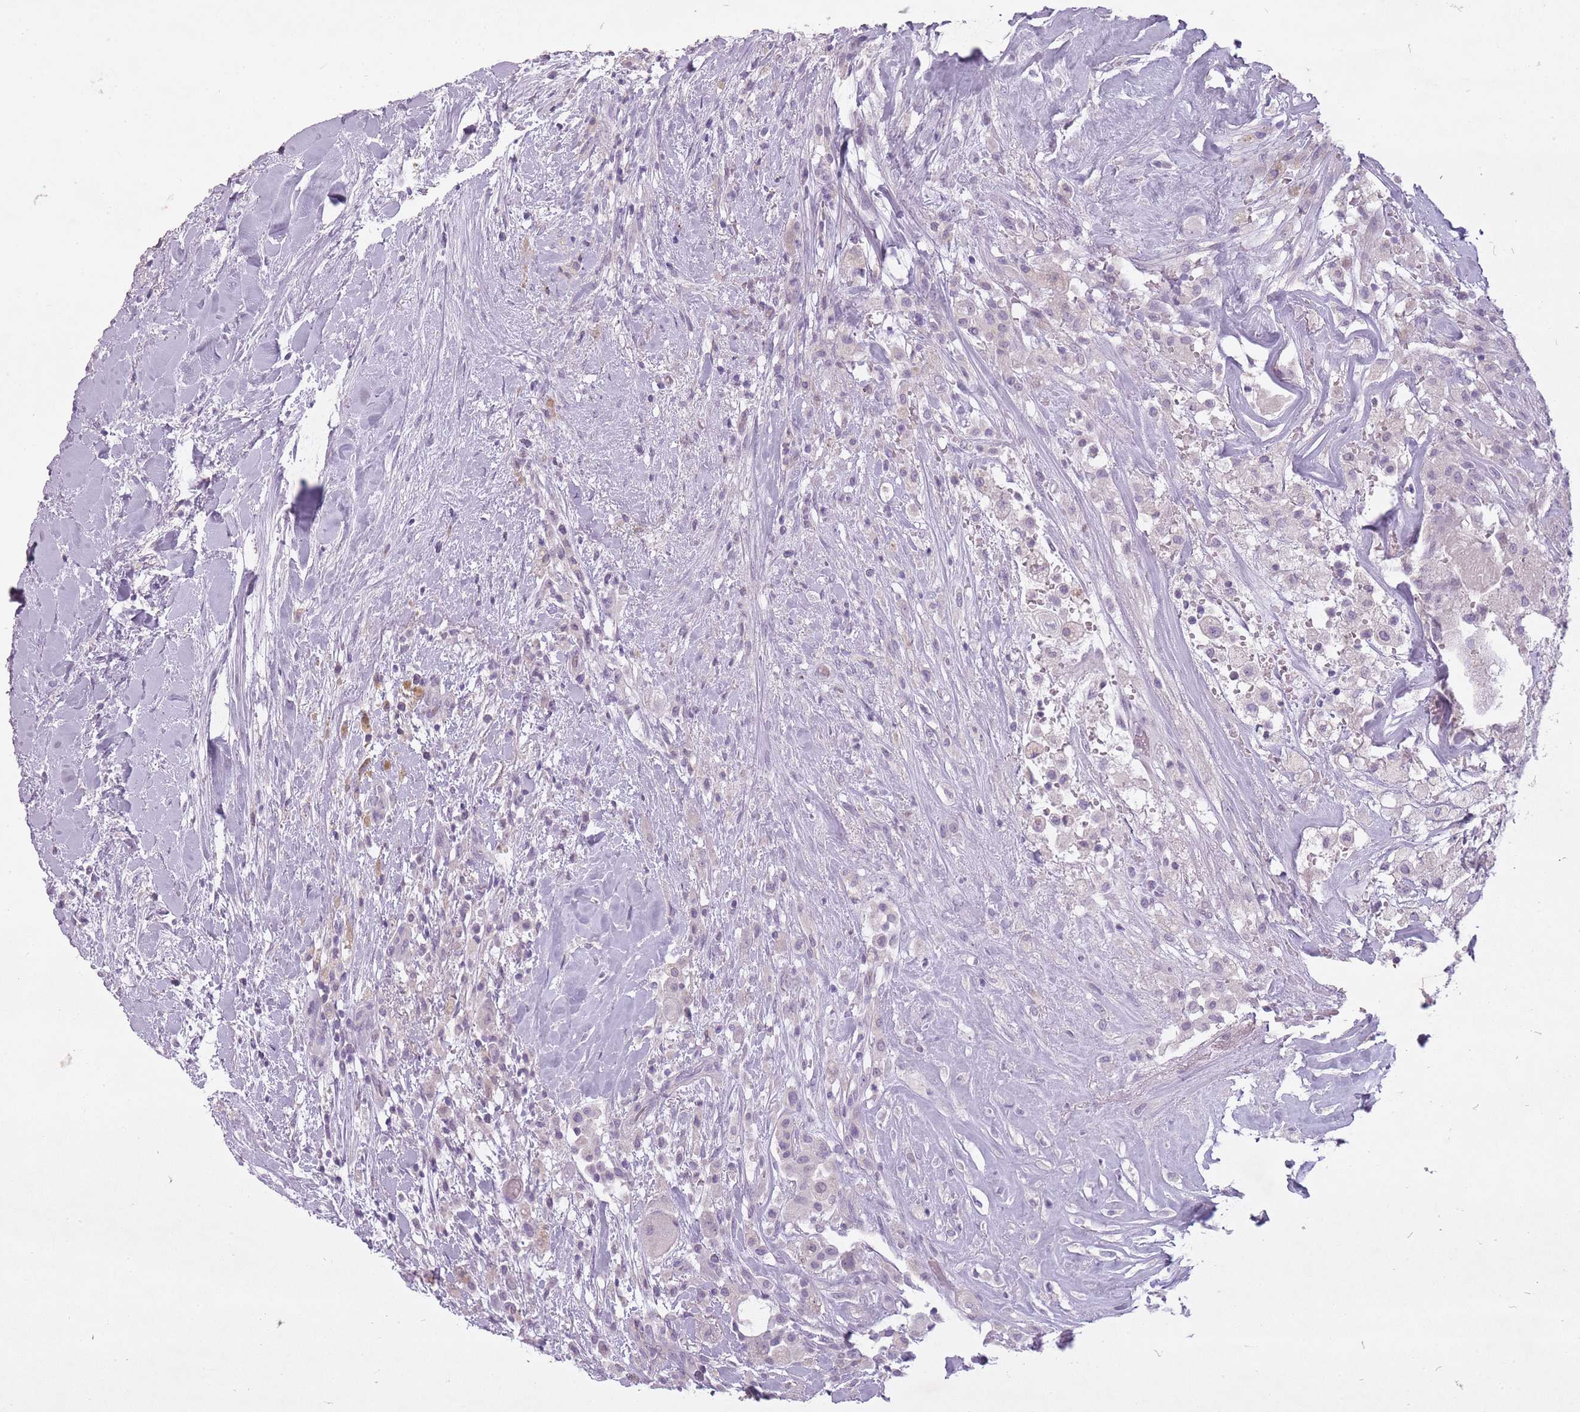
{"staining": {"intensity": "negative", "quantity": "none", "location": "none"}, "tissue": "thyroid cancer", "cell_type": "Tumor cells", "image_type": "cancer", "snomed": [{"axis": "morphology", "description": "Normal tissue, NOS"}, {"axis": "morphology", "description": "Papillary adenocarcinoma, NOS"}, {"axis": "topography", "description": "Thyroid gland"}], "caption": "The histopathology image demonstrates no significant positivity in tumor cells of thyroid cancer. (DAB (3,3'-diaminobenzidine) immunohistochemistry (IHC) visualized using brightfield microscopy, high magnification).", "gene": "FAM43B", "patient": {"sex": "female", "age": 59}}